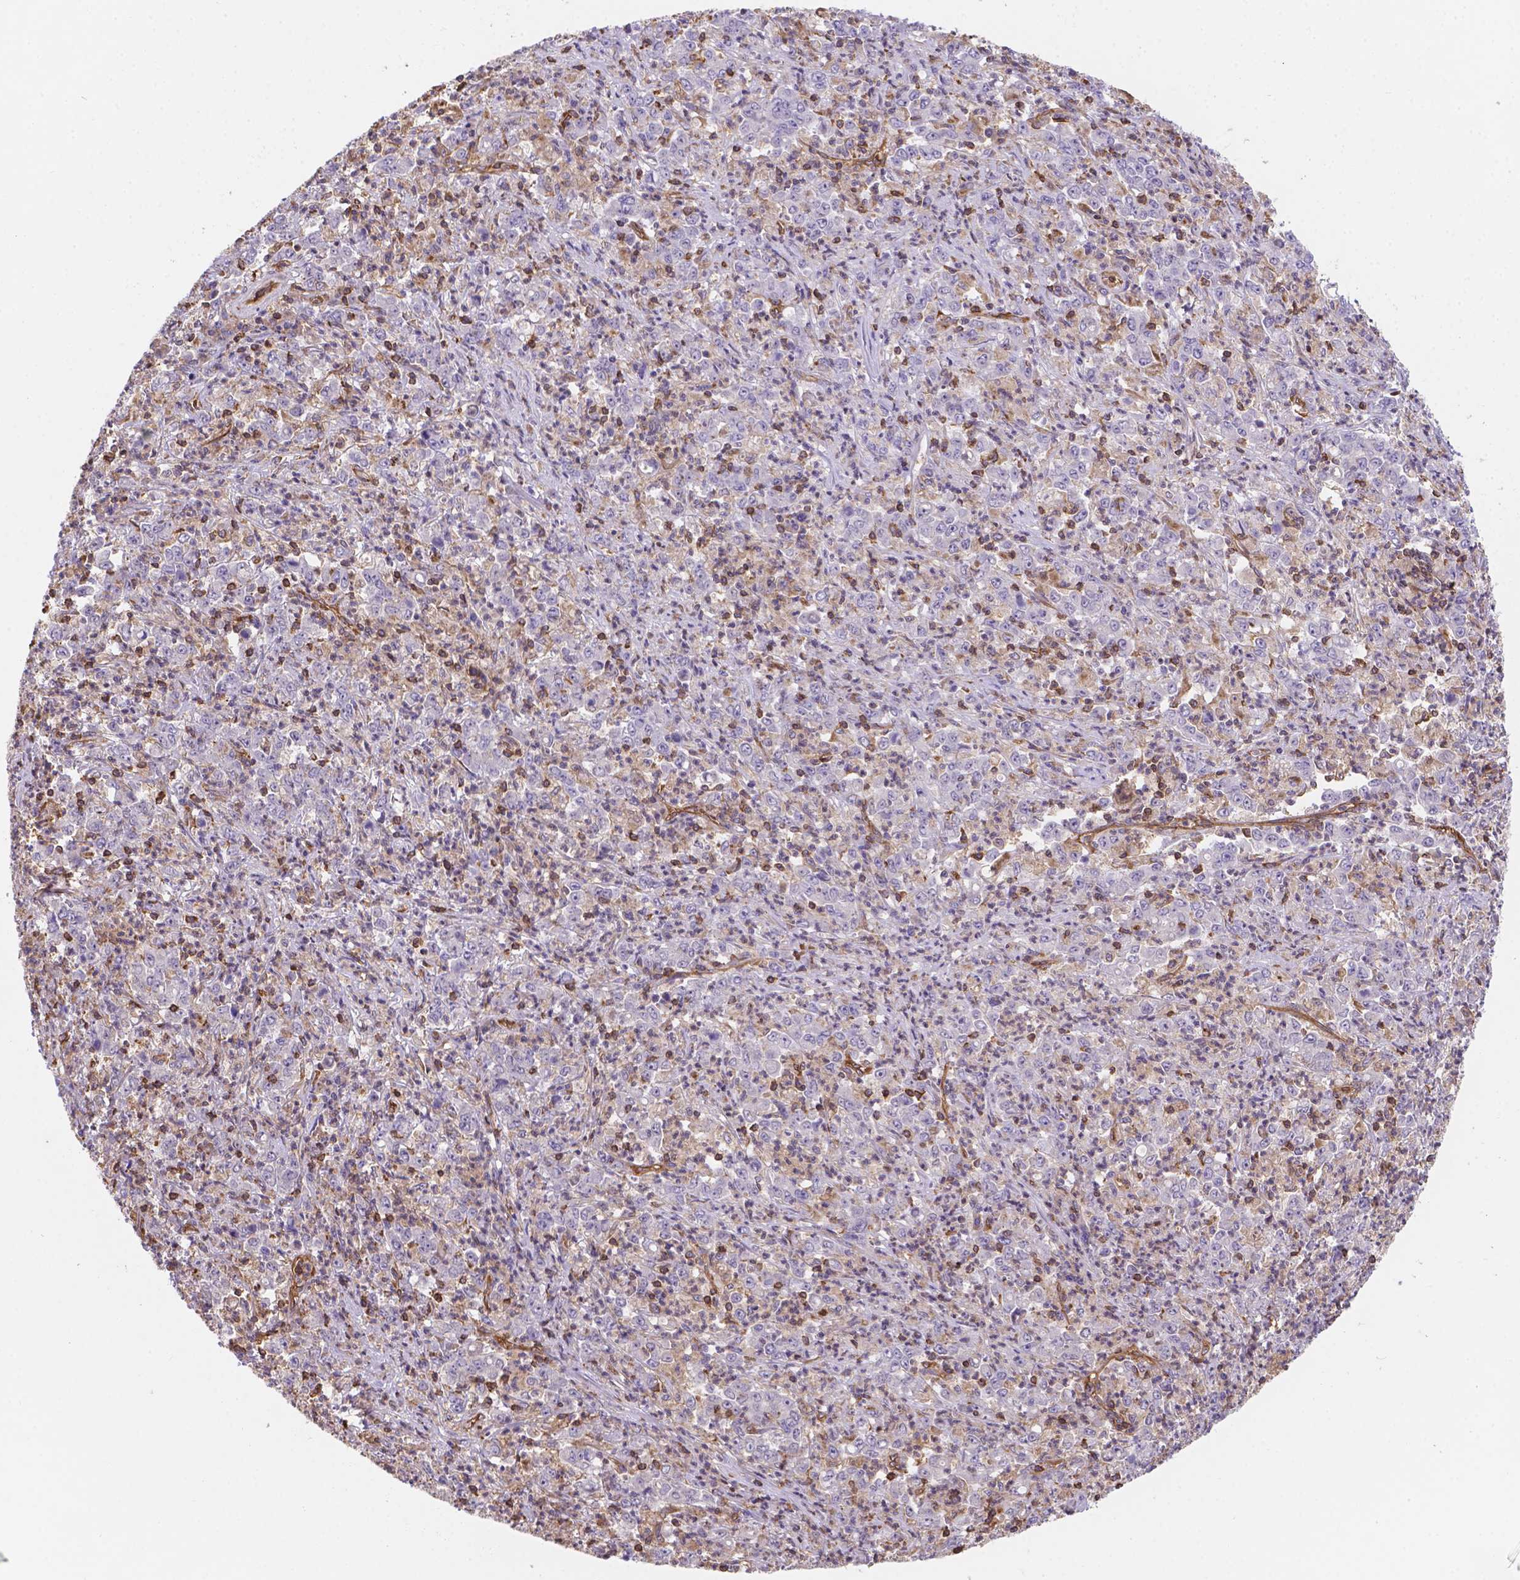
{"staining": {"intensity": "negative", "quantity": "none", "location": "none"}, "tissue": "stomach cancer", "cell_type": "Tumor cells", "image_type": "cancer", "snomed": [{"axis": "morphology", "description": "Adenocarcinoma, NOS"}, {"axis": "topography", "description": "Stomach, lower"}], "caption": "The histopathology image displays no significant expression in tumor cells of adenocarcinoma (stomach).", "gene": "DMWD", "patient": {"sex": "female", "age": 71}}